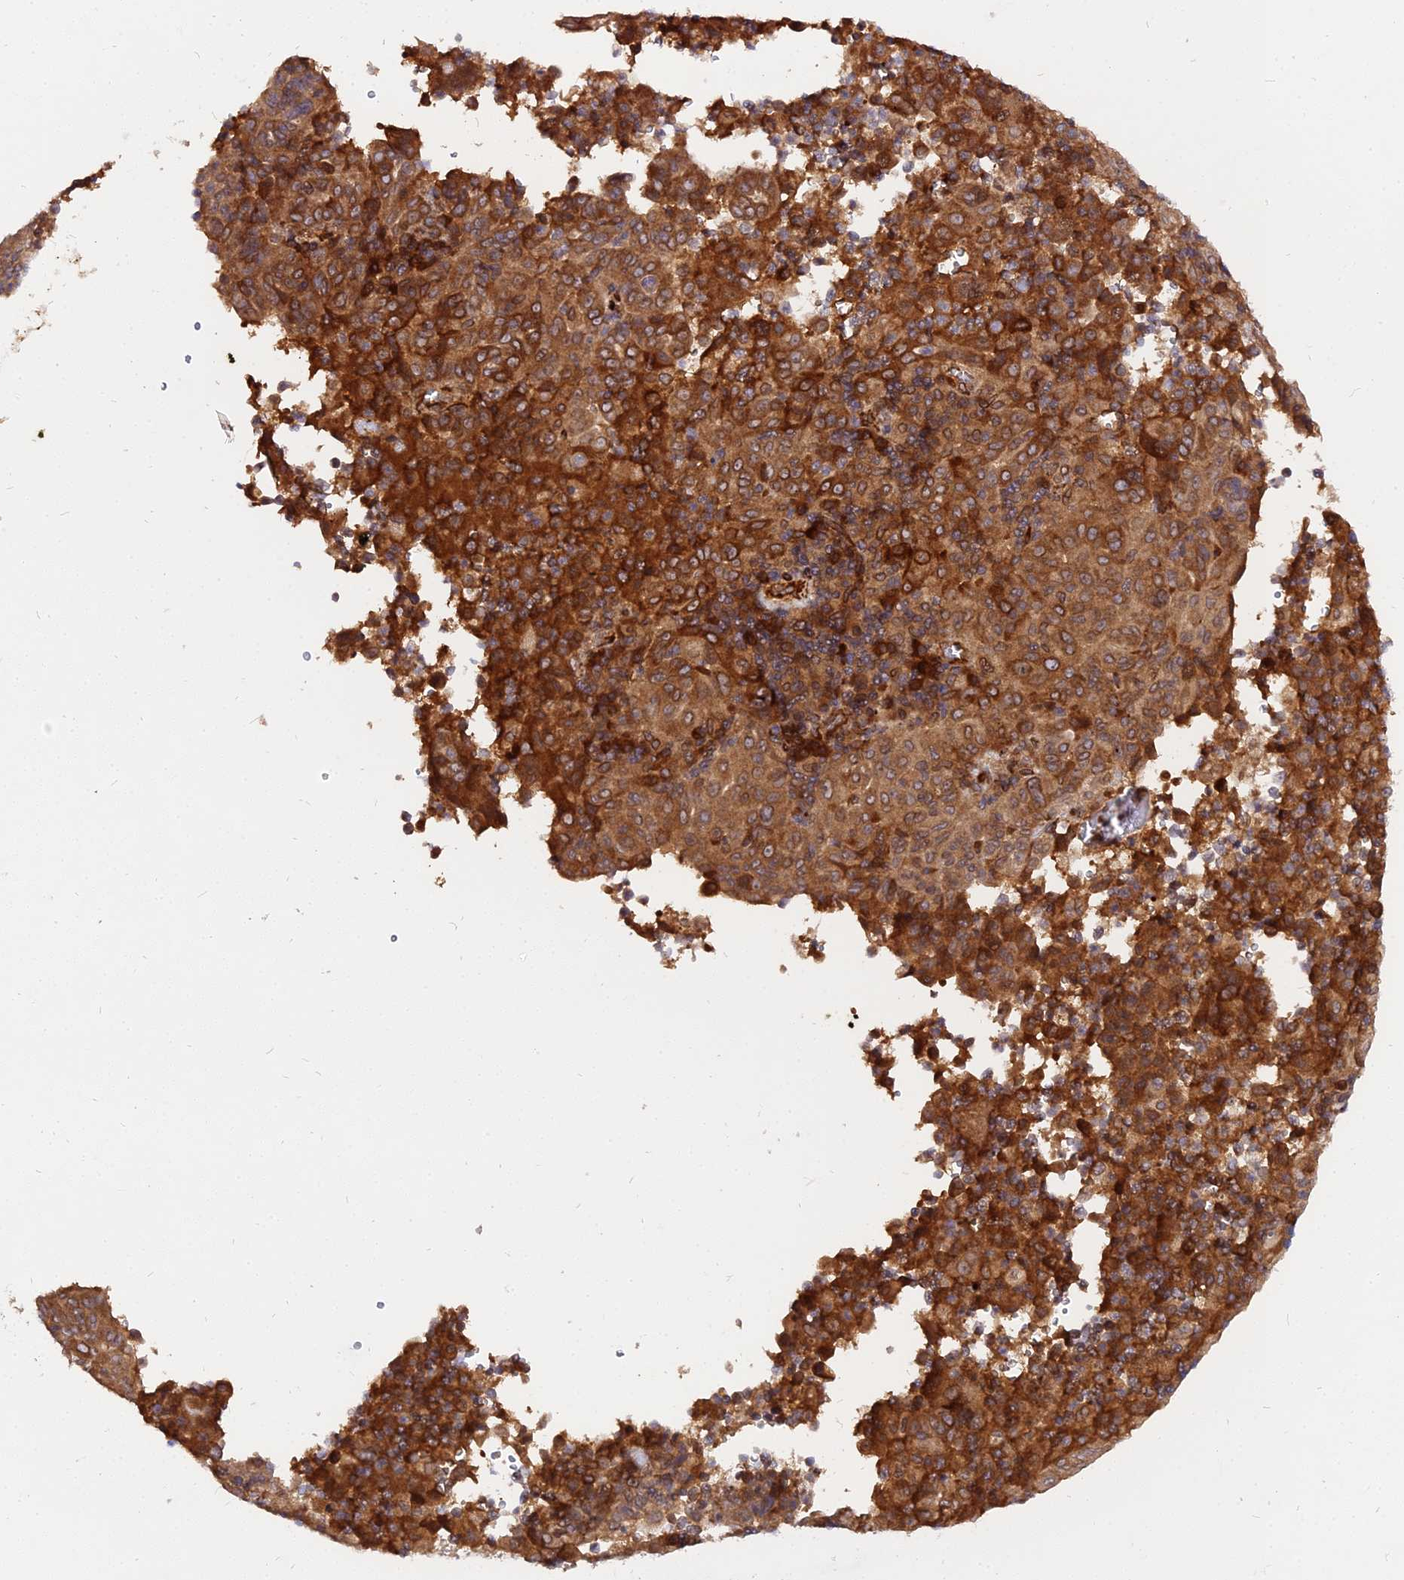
{"staining": {"intensity": "strong", "quantity": ">75%", "location": "cytoplasmic/membranous"}, "tissue": "pancreatic cancer", "cell_type": "Tumor cells", "image_type": "cancer", "snomed": [{"axis": "morphology", "description": "Adenocarcinoma, NOS"}, {"axis": "topography", "description": "Pancreas"}], "caption": "About >75% of tumor cells in pancreatic cancer reveal strong cytoplasmic/membranous protein staining as visualized by brown immunohistochemical staining.", "gene": "PDE4D", "patient": {"sex": "male", "age": 63}}